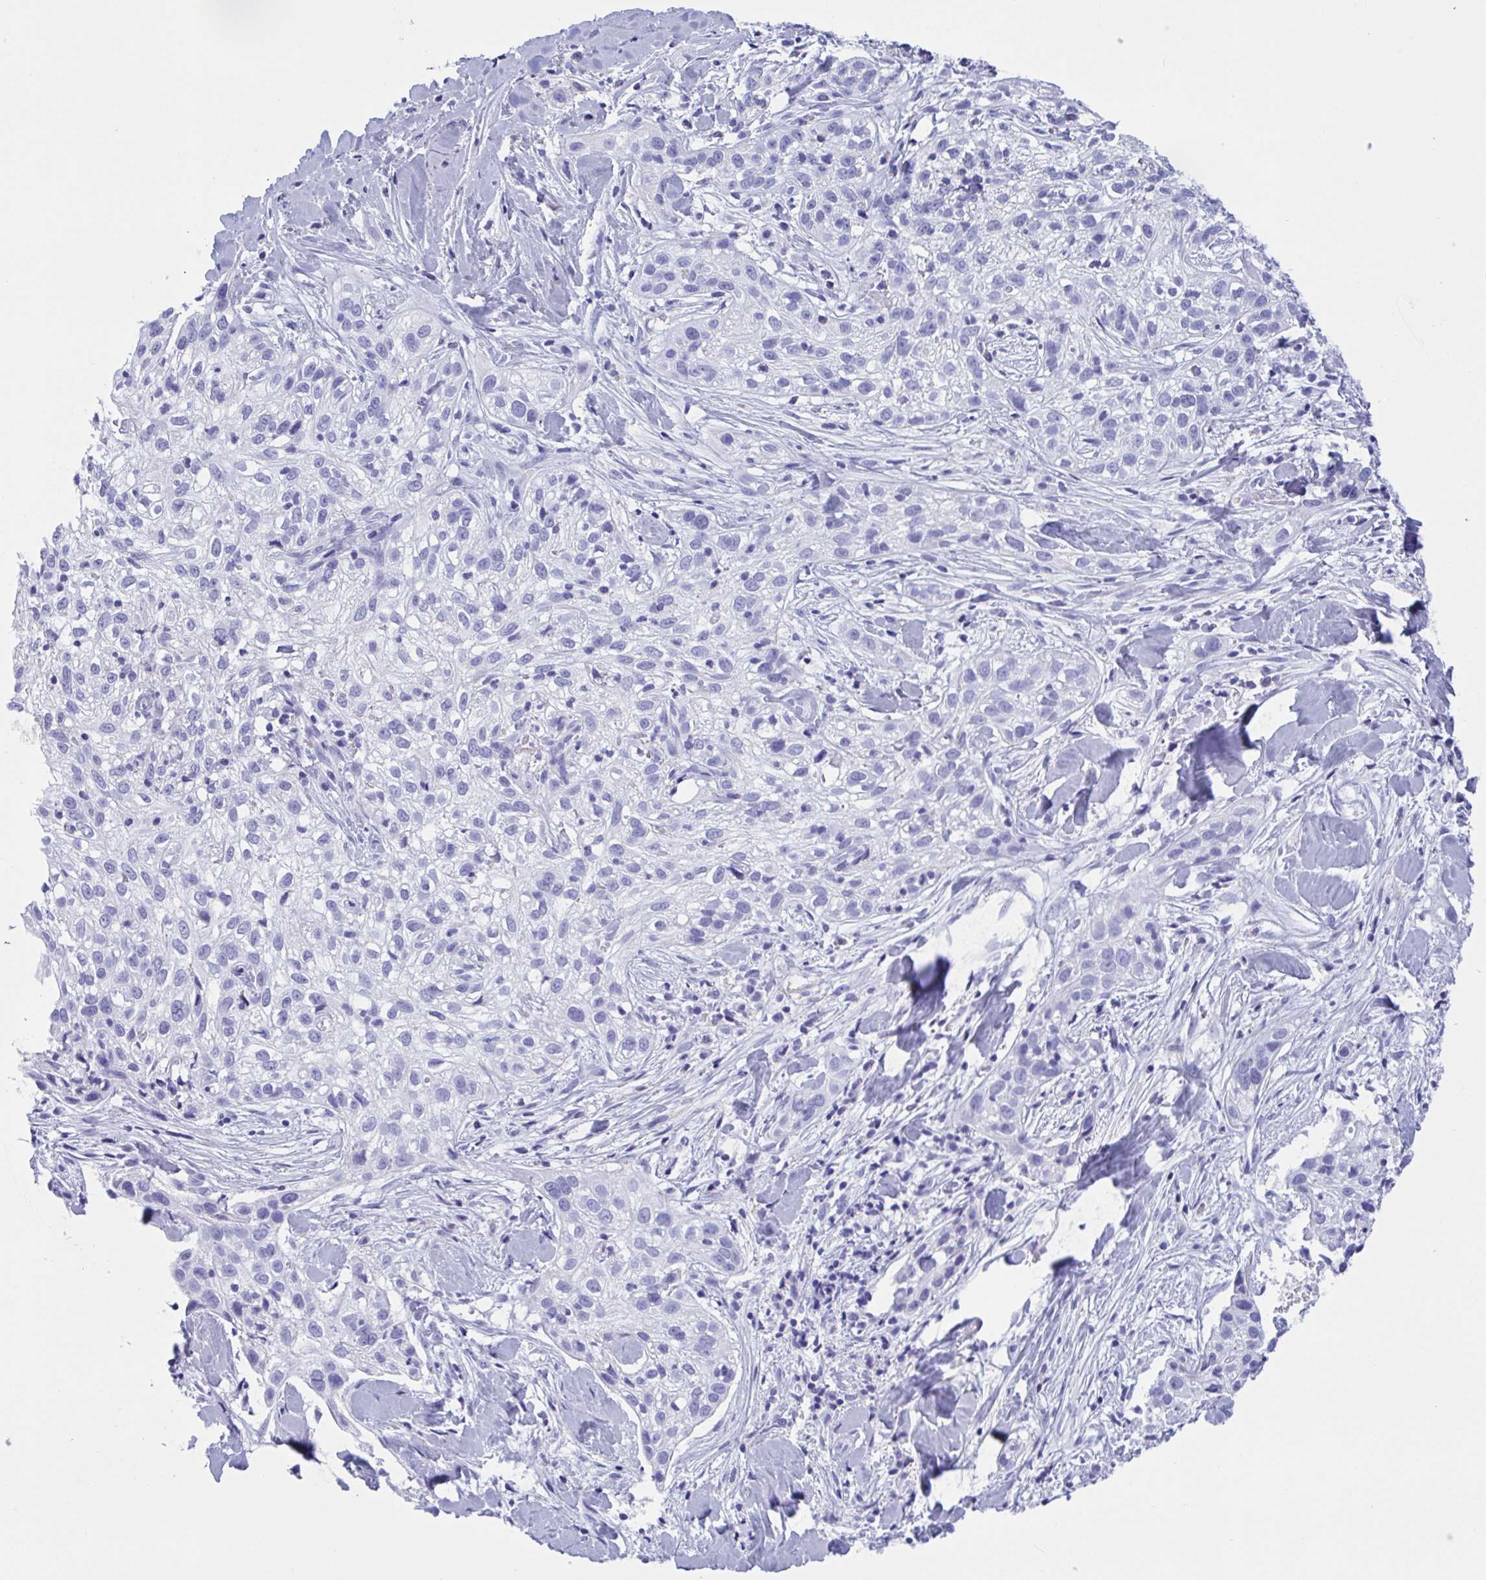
{"staining": {"intensity": "negative", "quantity": "none", "location": "none"}, "tissue": "skin cancer", "cell_type": "Tumor cells", "image_type": "cancer", "snomed": [{"axis": "morphology", "description": "Squamous cell carcinoma, NOS"}, {"axis": "topography", "description": "Skin"}], "caption": "Immunohistochemistry photomicrograph of skin squamous cell carcinoma stained for a protein (brown), which demonstrates no expression in tumor cells.", "gene": "ZNF850", "patient": {"sex": "male", "age": 82}}